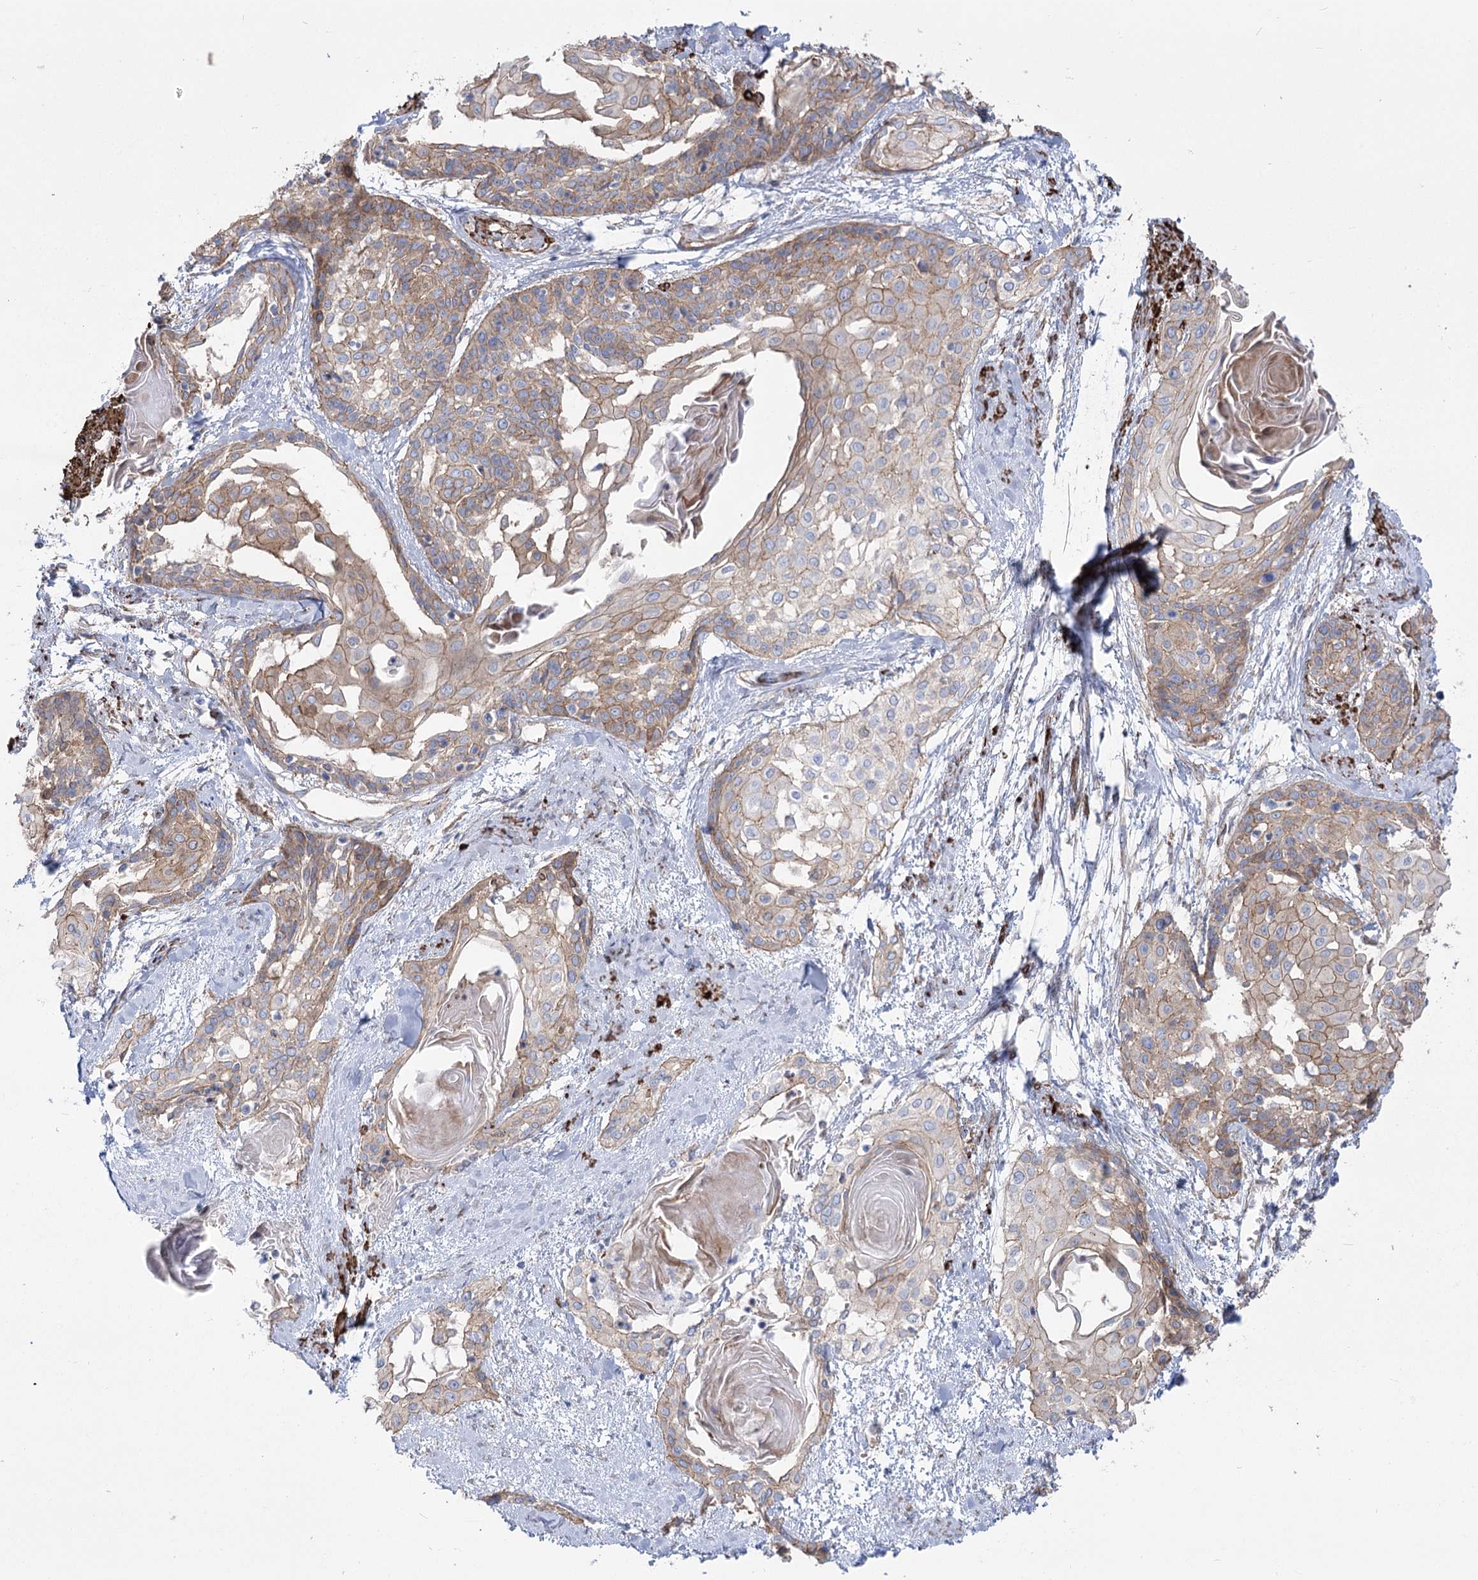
{"staining": {"intensity": "weak", "quantity": "25%-75%", "location": "cytoplasmic/membranous"}, "tissue": "cervical cancer", "cell_type": "Tumor cells", "image_type": "cancer", "snomed": [{"axis": "morphology", "description": "Squamous cell carcinoma, NOS"}, {"axis": "topography", "description": "Cervix"}], "caption": "Cervical cancer (squamous cell carcinoma) stained with a protein marker exhibits weak staining in tumor cells.", "gene": "PLEKHA5", "patient": {"sex": "female", "age": 57}}